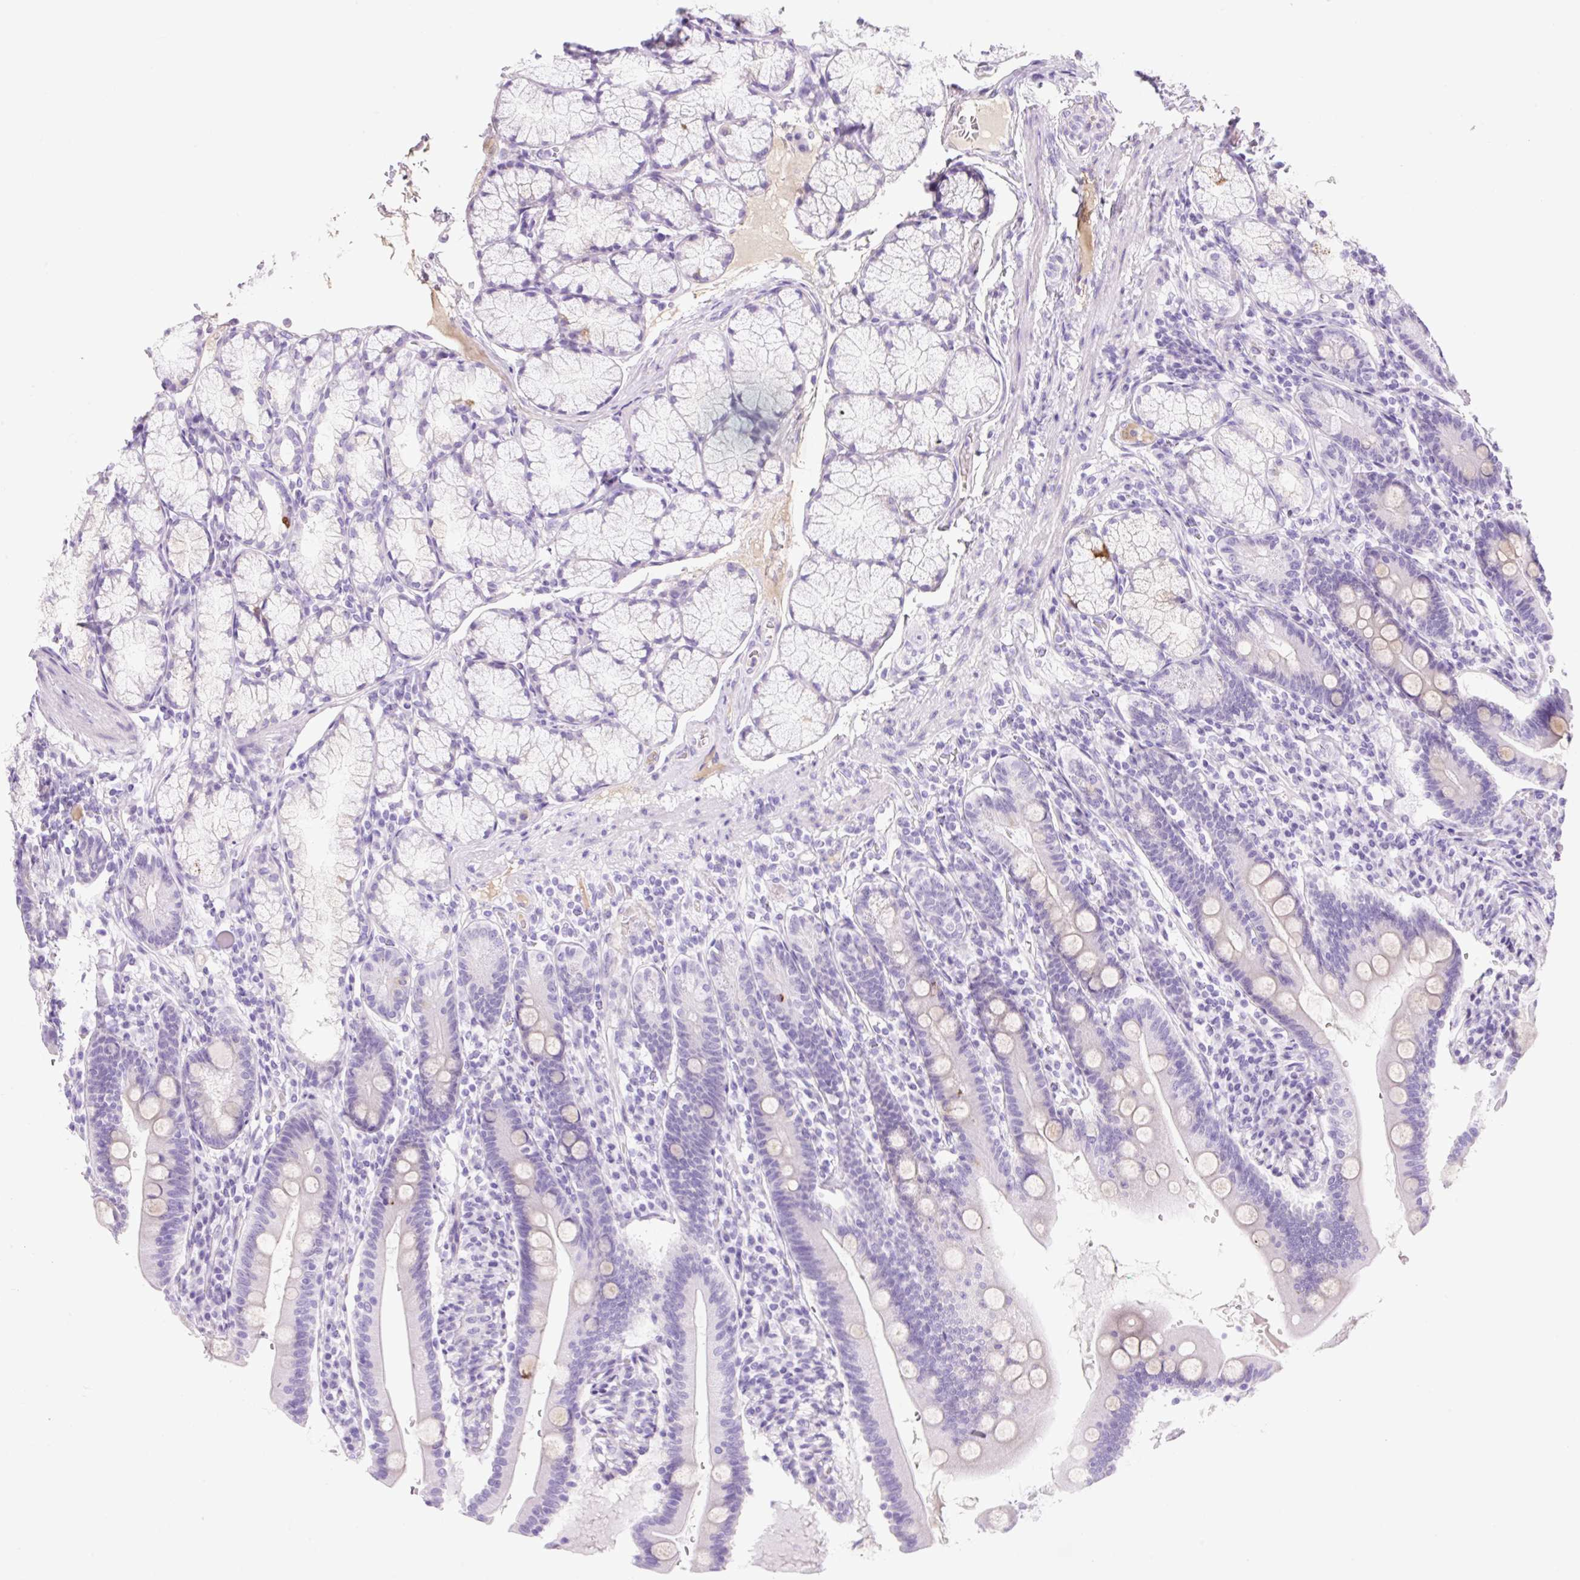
{"staining": {"intensity": "negative", "quantity": "none", "location": "none"}, "tissue": "duodenum", "cell_type": "Glandular cells", "image_type": "normal", "snomed": [{"axis": "morphology", "description": "Normal tissue, NOS"}, {"axis": "topography", "description": "Duodenum"}], "caption": "An immunohistochemistry image of unremarkable duodenum is shown. There is no staining in glandular cells of duodenum. (Stains: DAB (3,3'-diaminobenzidine) immunohistochemistry (IHC) with hematoxylin counter stain, Microscopy: brightfield microscopy at high magnification).", "gene": "ZNF121", "patient": {"sex": "female", "age": 67}}